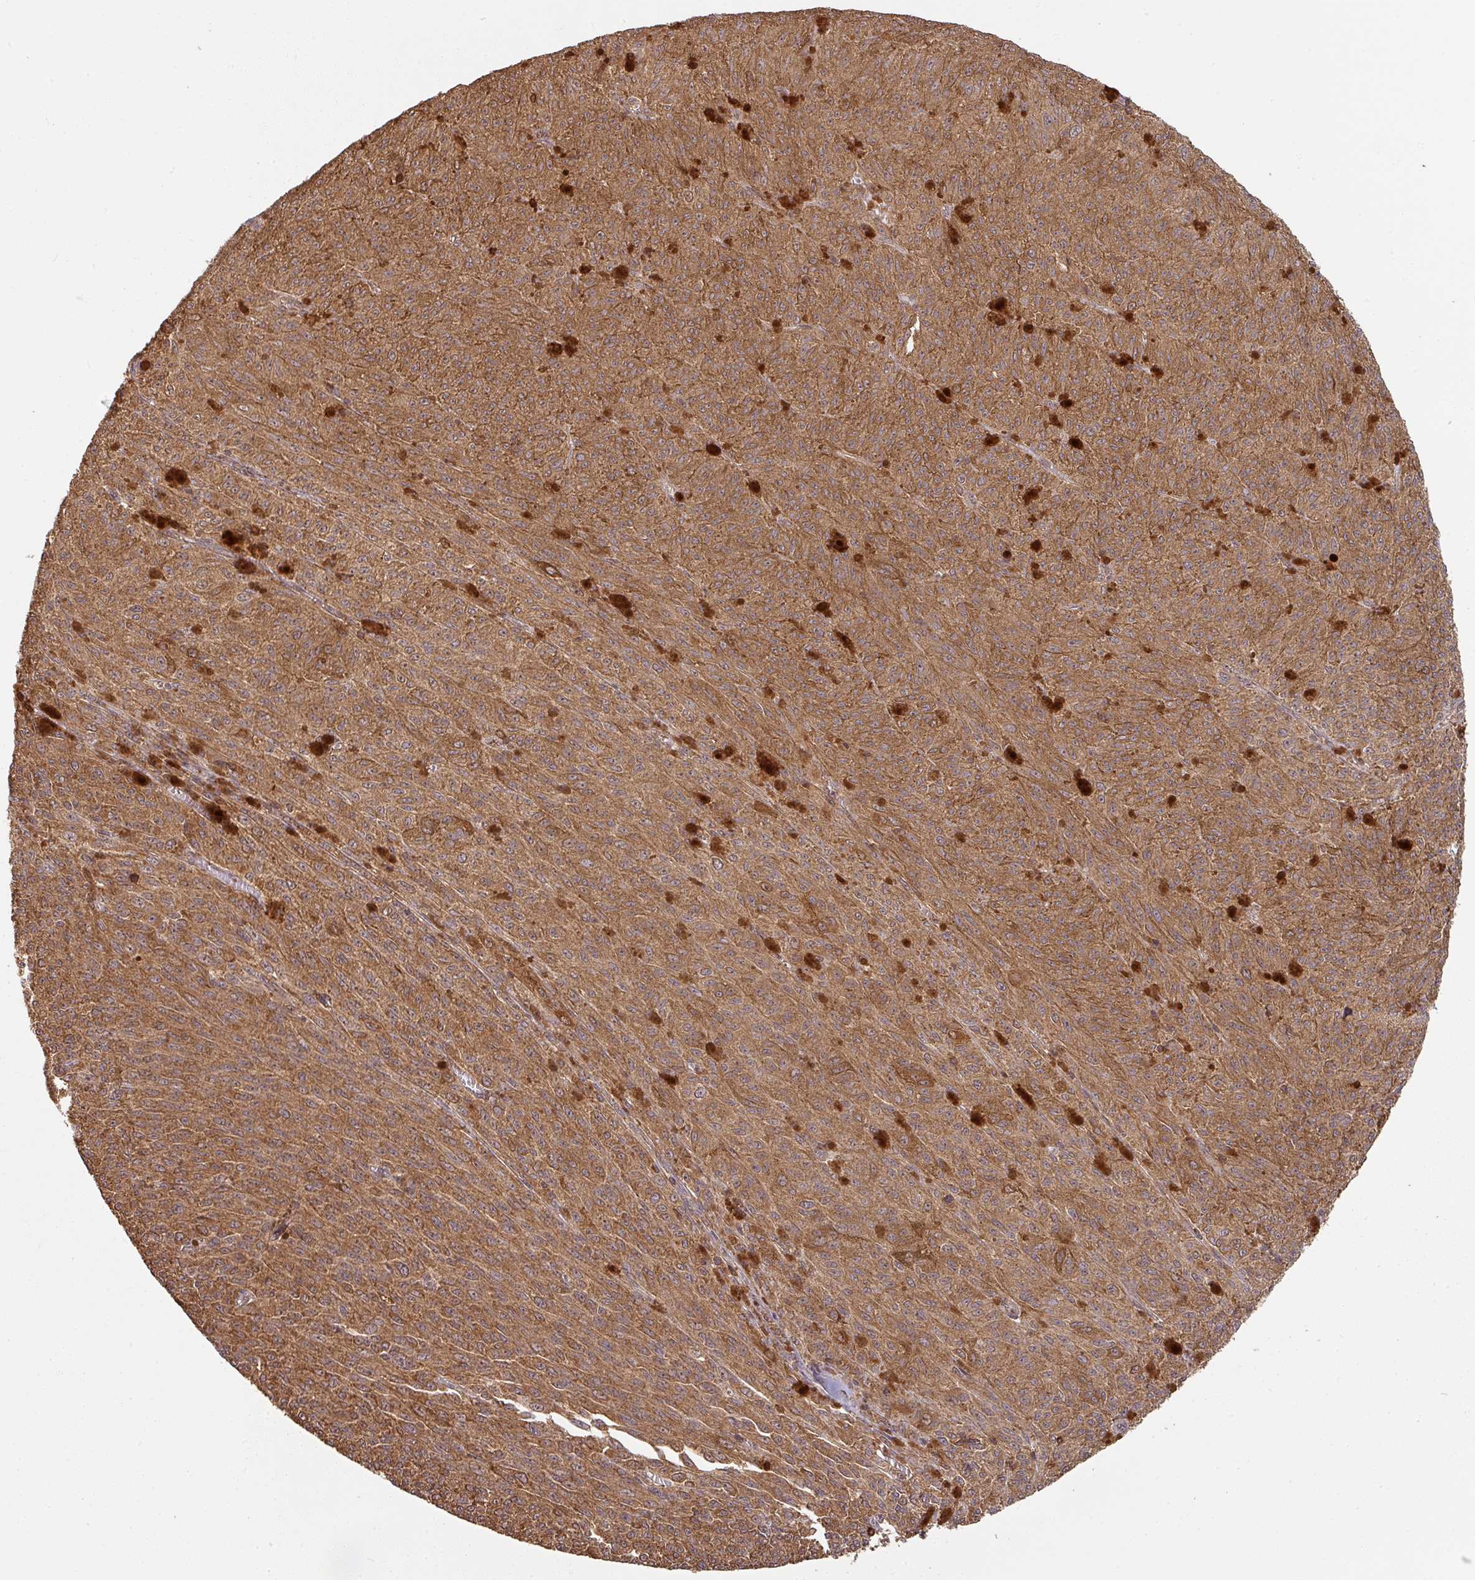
{"staining": {"intensity": "moderate", "quantity": ">75%", "location": "cytoplasmic/membranous"}, "tissue": "melanoma", "cell_type": "Tumor cells", "image_type": "cancer", "snomed": [{"axis": "morphology", "description": "Malignant melanoma, NOS"}, {"axis": "topography", "description": "Skin"}], "caption": "The histopathology image exhibits a brown stain indicating the presence of a protein in the cytoplasmic/membranous of tumor cells in melanoma.", "gene": "ZNF322", "patient": {"sex": "female", "age": 52}}